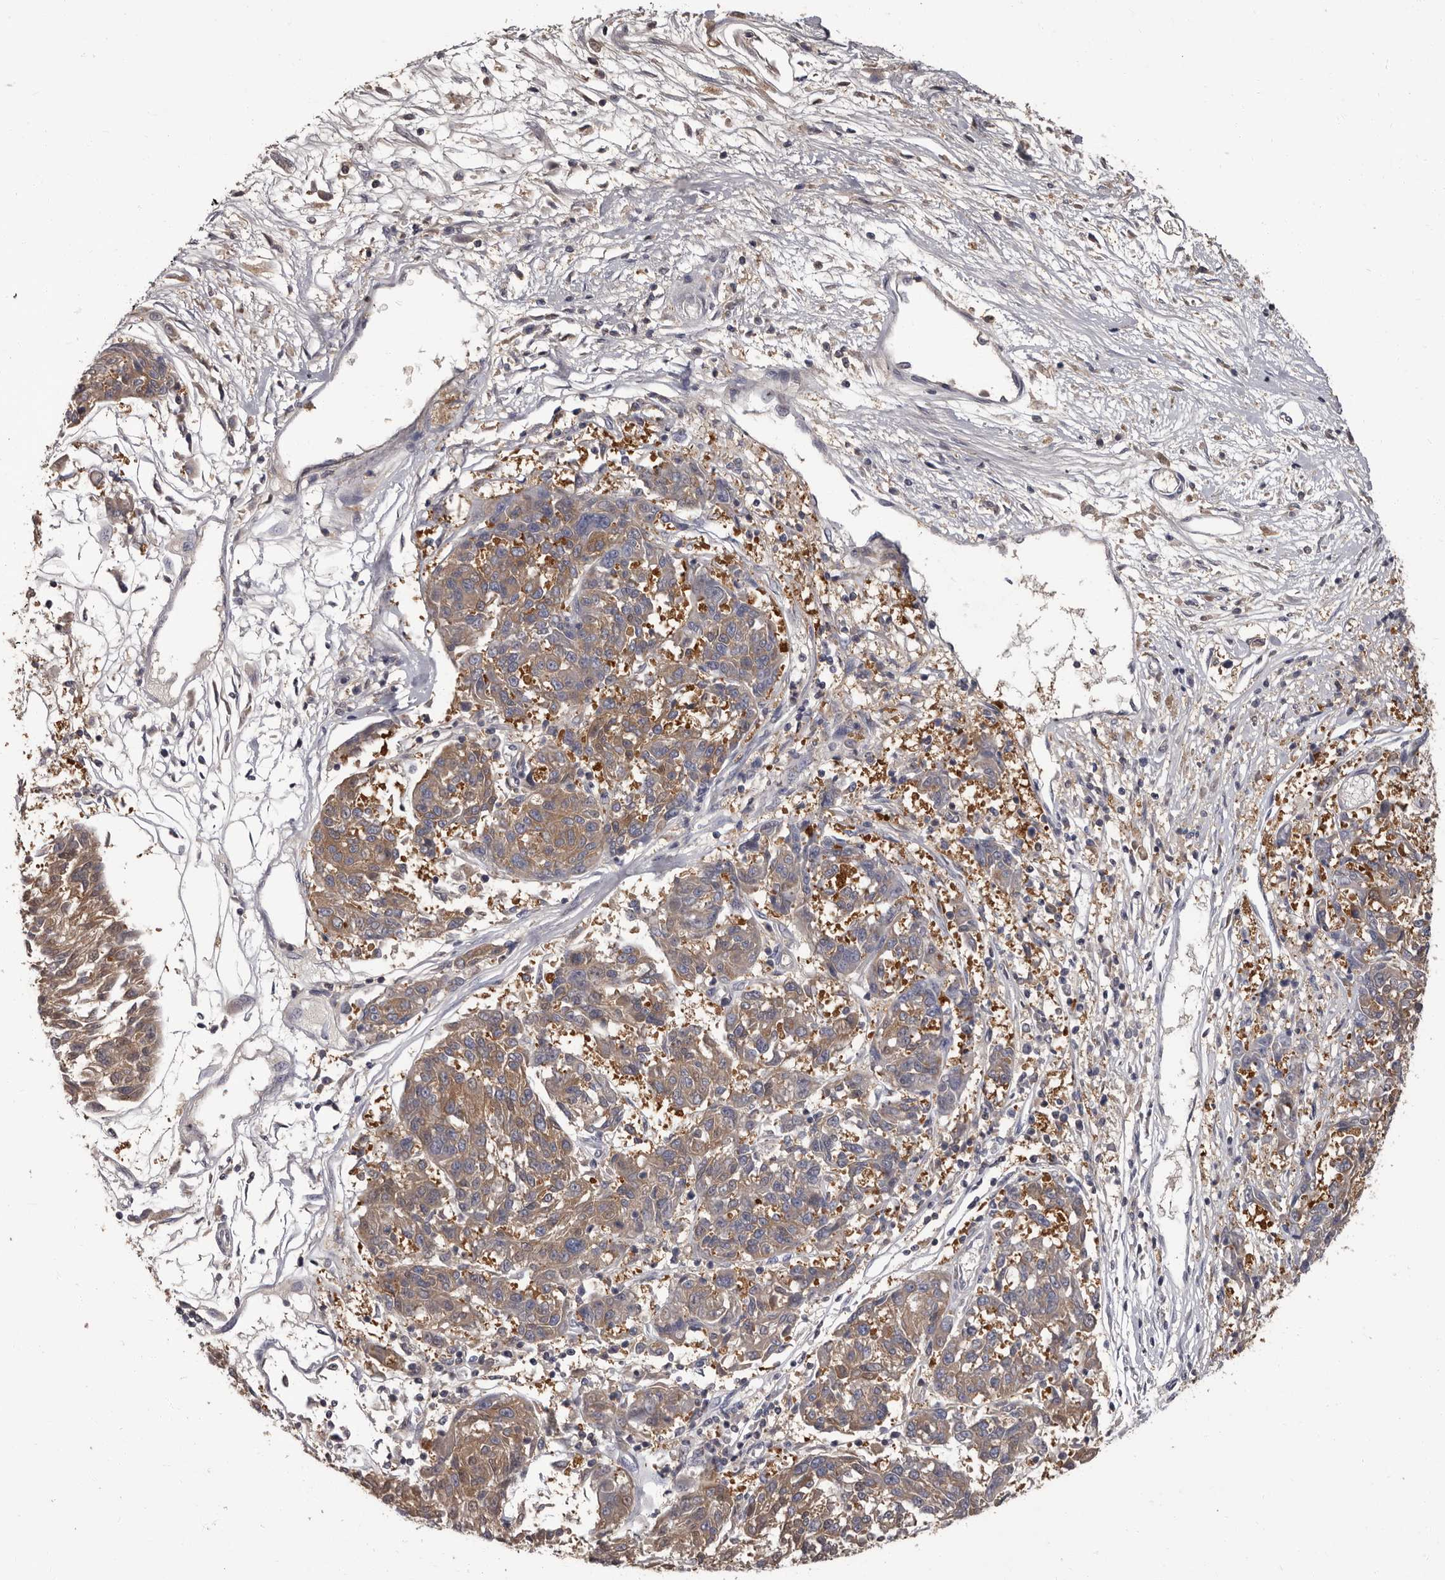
{"staining": {"intensity": "moderate", "quantity": ">75%", "location": "cytoplasmic/membranous"}, "tissue": "melanoma", "cell_type": "Tumor cells", "image_type": "cancer", "snomed": [{"axis": "morphology", "description": "Malignant melanoma, NOS"}, {"axis": "topography", "description": "Skin"}], "caption": "Moderate cytoplasmic/membranous positivity is present in approximately >75% of tumor cells in malignant melanoma. (IHC, brightfield microscopy, high magnification).", "gene": "APEH", "patient": {"sex": "male", "age": 53}}